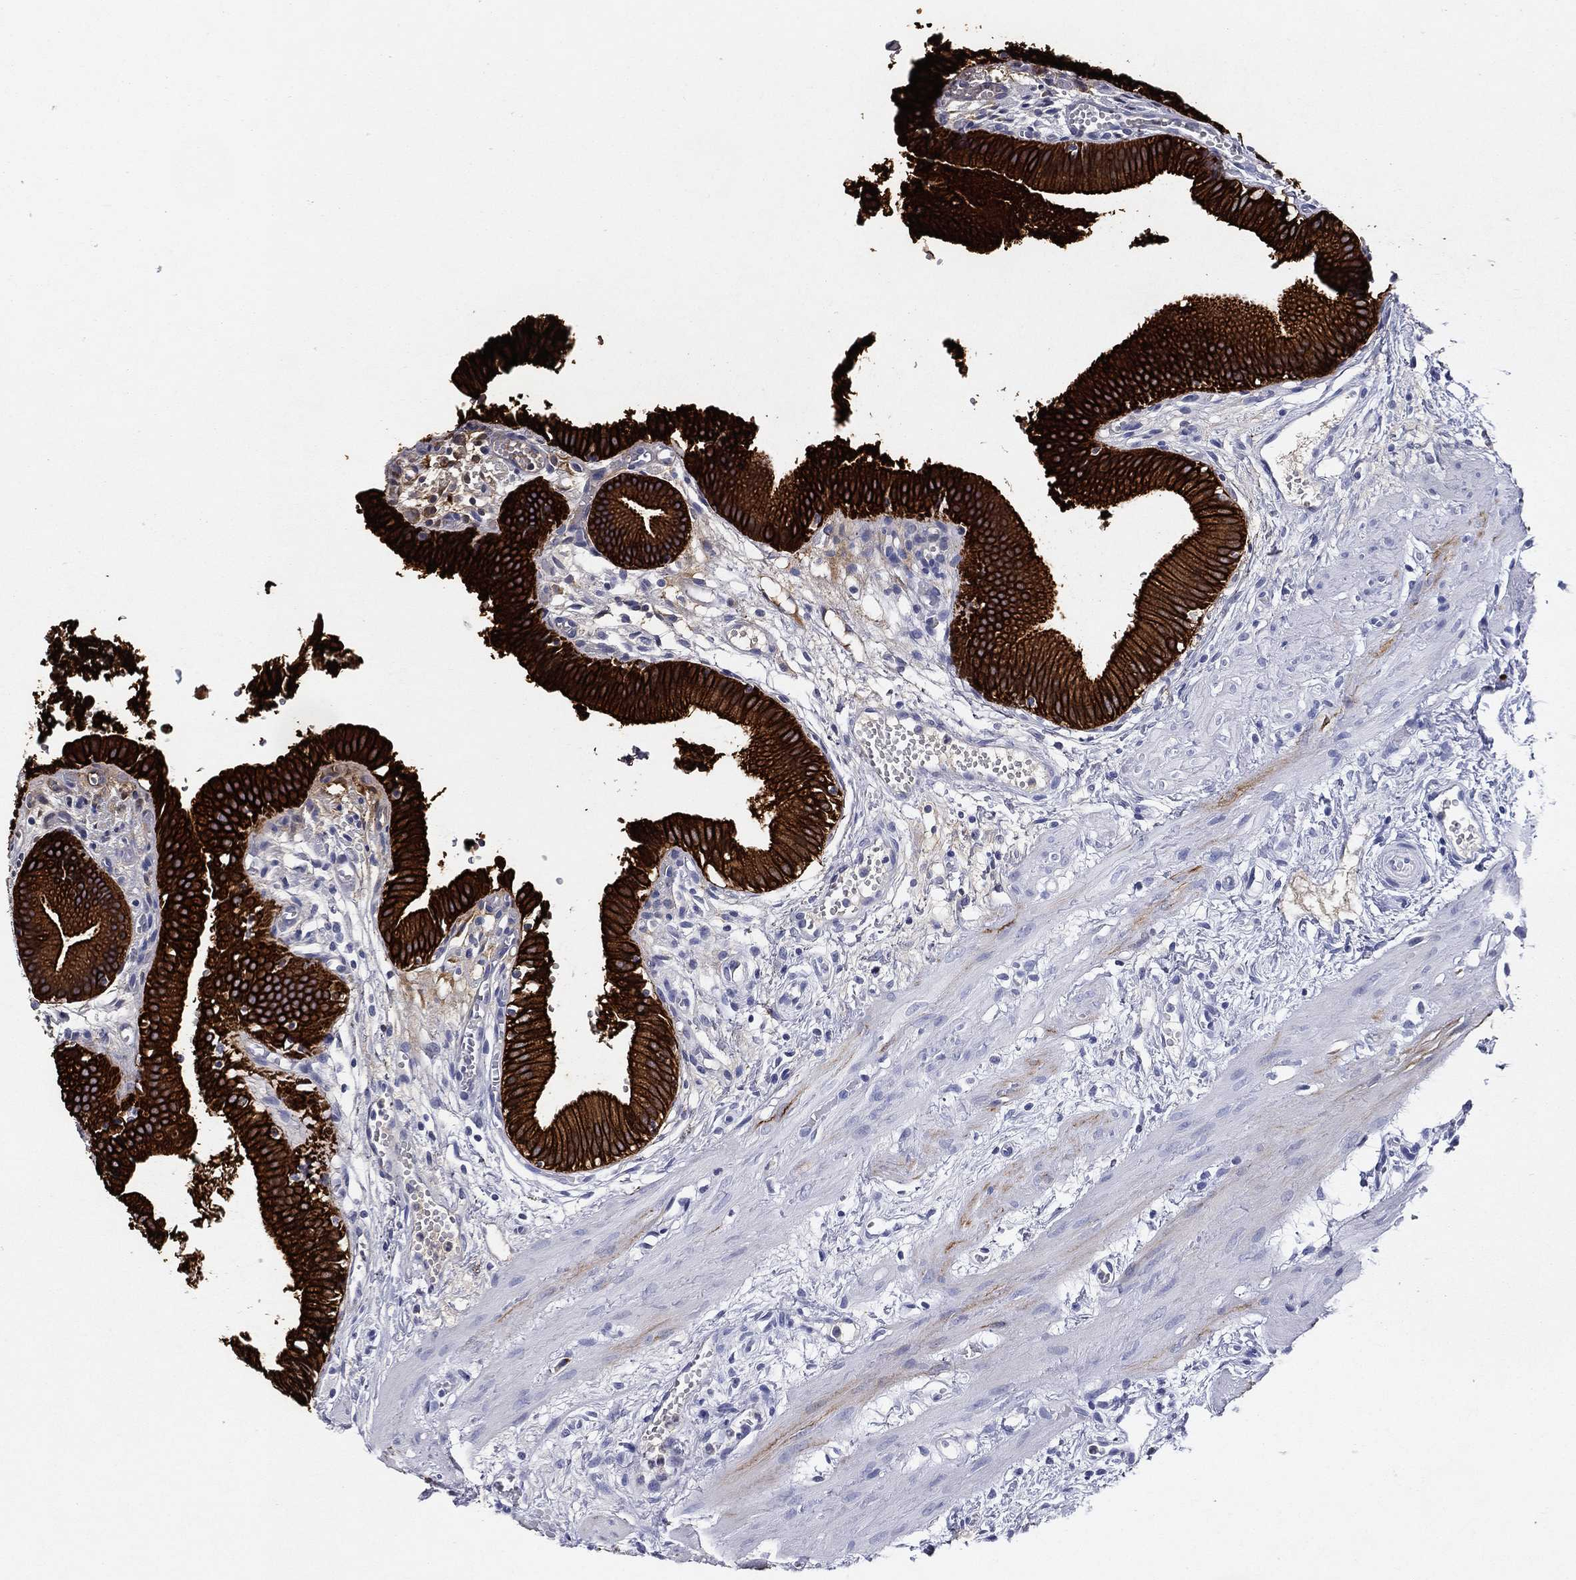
{"staining": {"intensity": "strong", "quantity": ">75%", "location": "cytoplasmic/membranous"}, "tissue": "gallbladder", "cell_type": "Glandular cells", "image_type": "normal", "snomed": [{"axis": "morphology", "description": "Normal tissue, NOS"}, {"axis": "topography", "description": "Gallbladder"}], "caption": "IHC histopathology image of benign gallbladder: gallbladder stained using immunohistochemistry (IHC) displays high levels of strong protein expression localized specifically in the cytoplasmic/membranous of glandular cells, appearing as a cytoplasmic/membranous brown color.", "gene": "KRT7", "patient": {"sex": "female", "age": 24}}